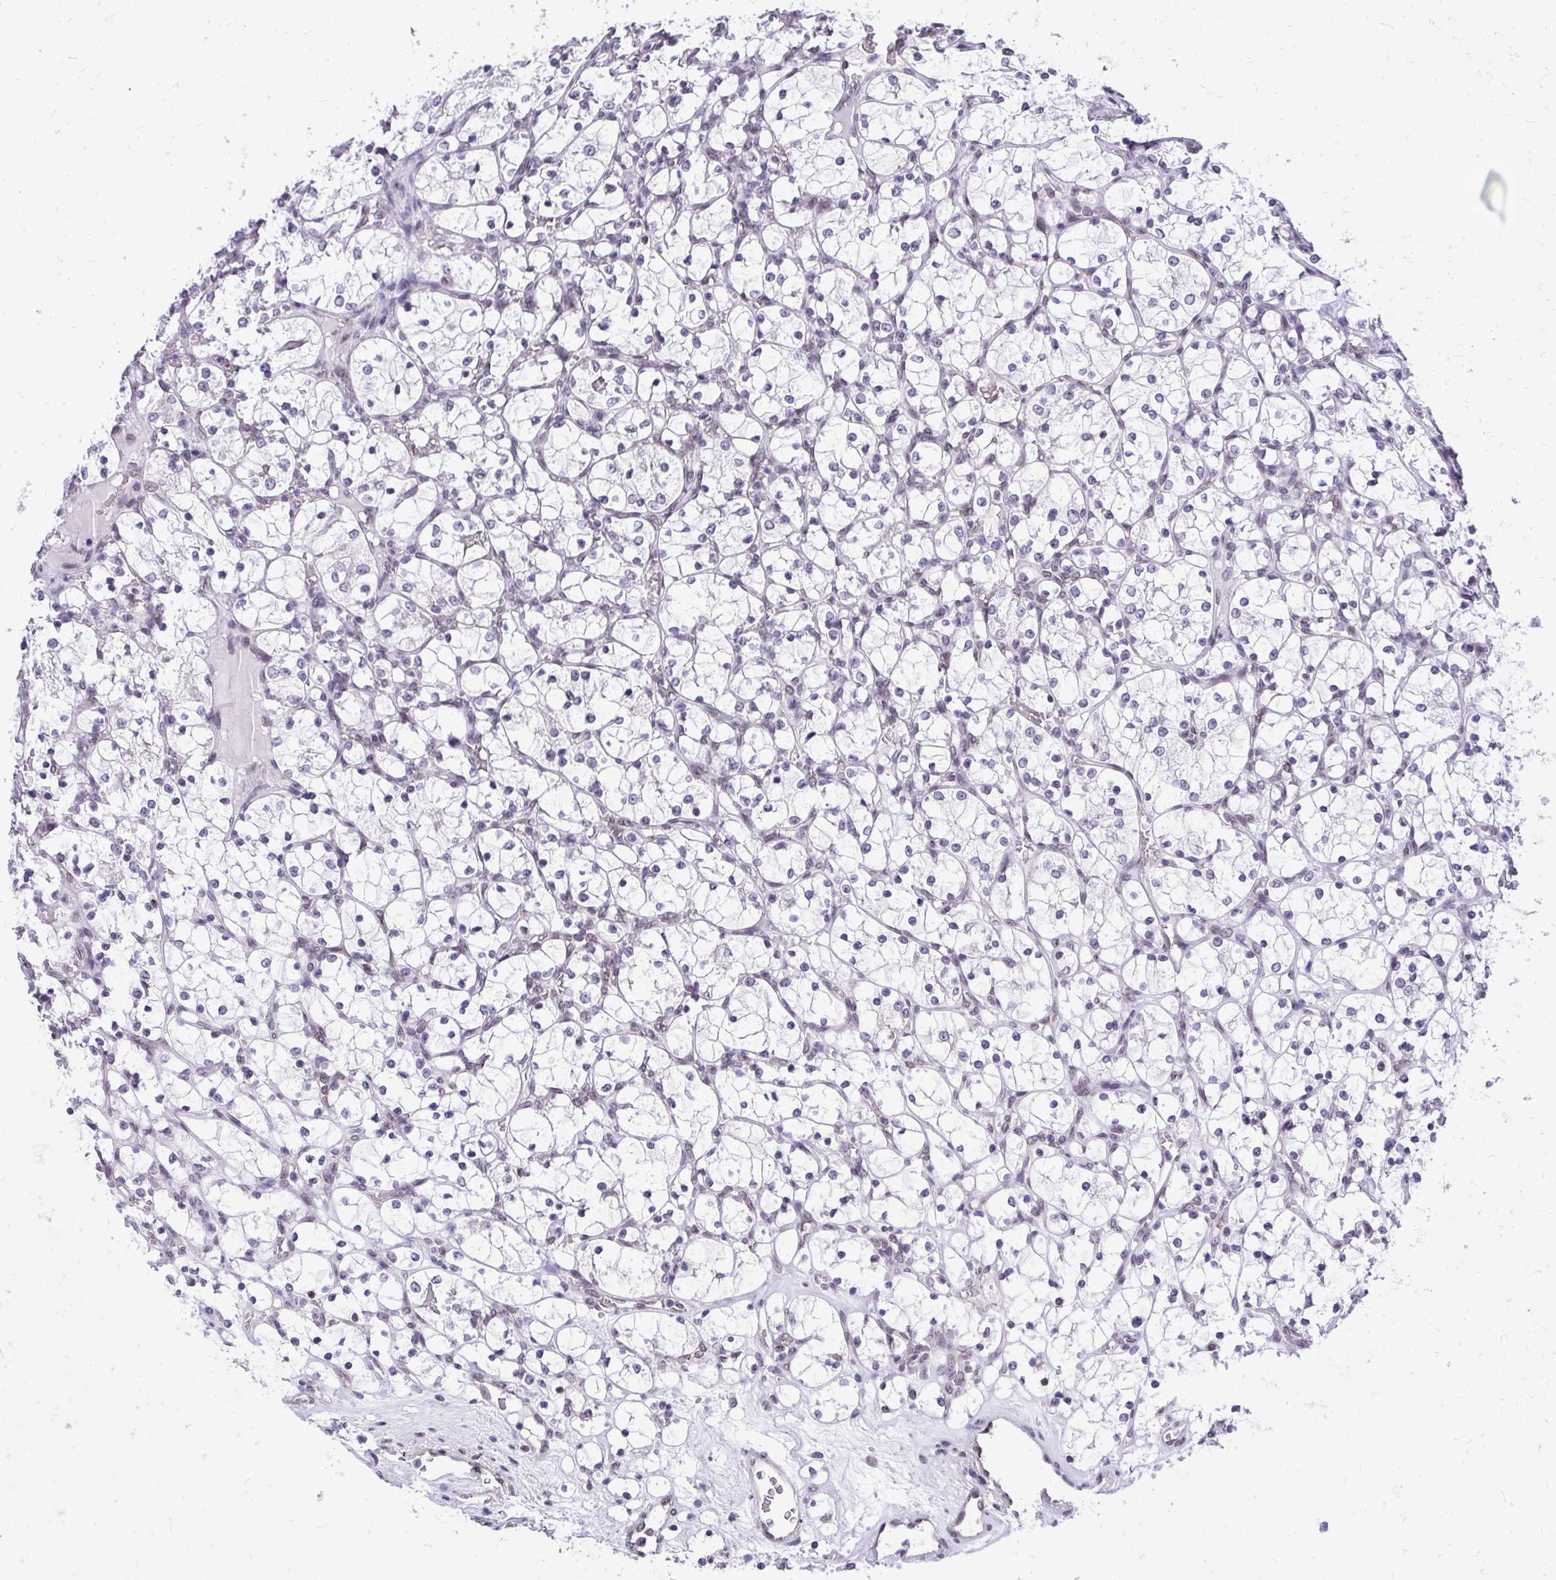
{"staining": {"intensity": "negative", "quantity": "none", "location": "none"}, "tissue": "renal cancer", "cell_type": "Tumor cells", "image_type": "cancer", "snomed": [{"axis": "morphology", "description": "Adenocarcinoma, NOS"}, {"axis": "topography", "description": "Kidney"}], "caption": "The immunohistochemistry (IHC) micrograph has no significant expression in tumor cells of renal cancer (adenocarcinoma) tissue.", "gene": "BANF1", "patient": {"sex": "female", "age": 69}}